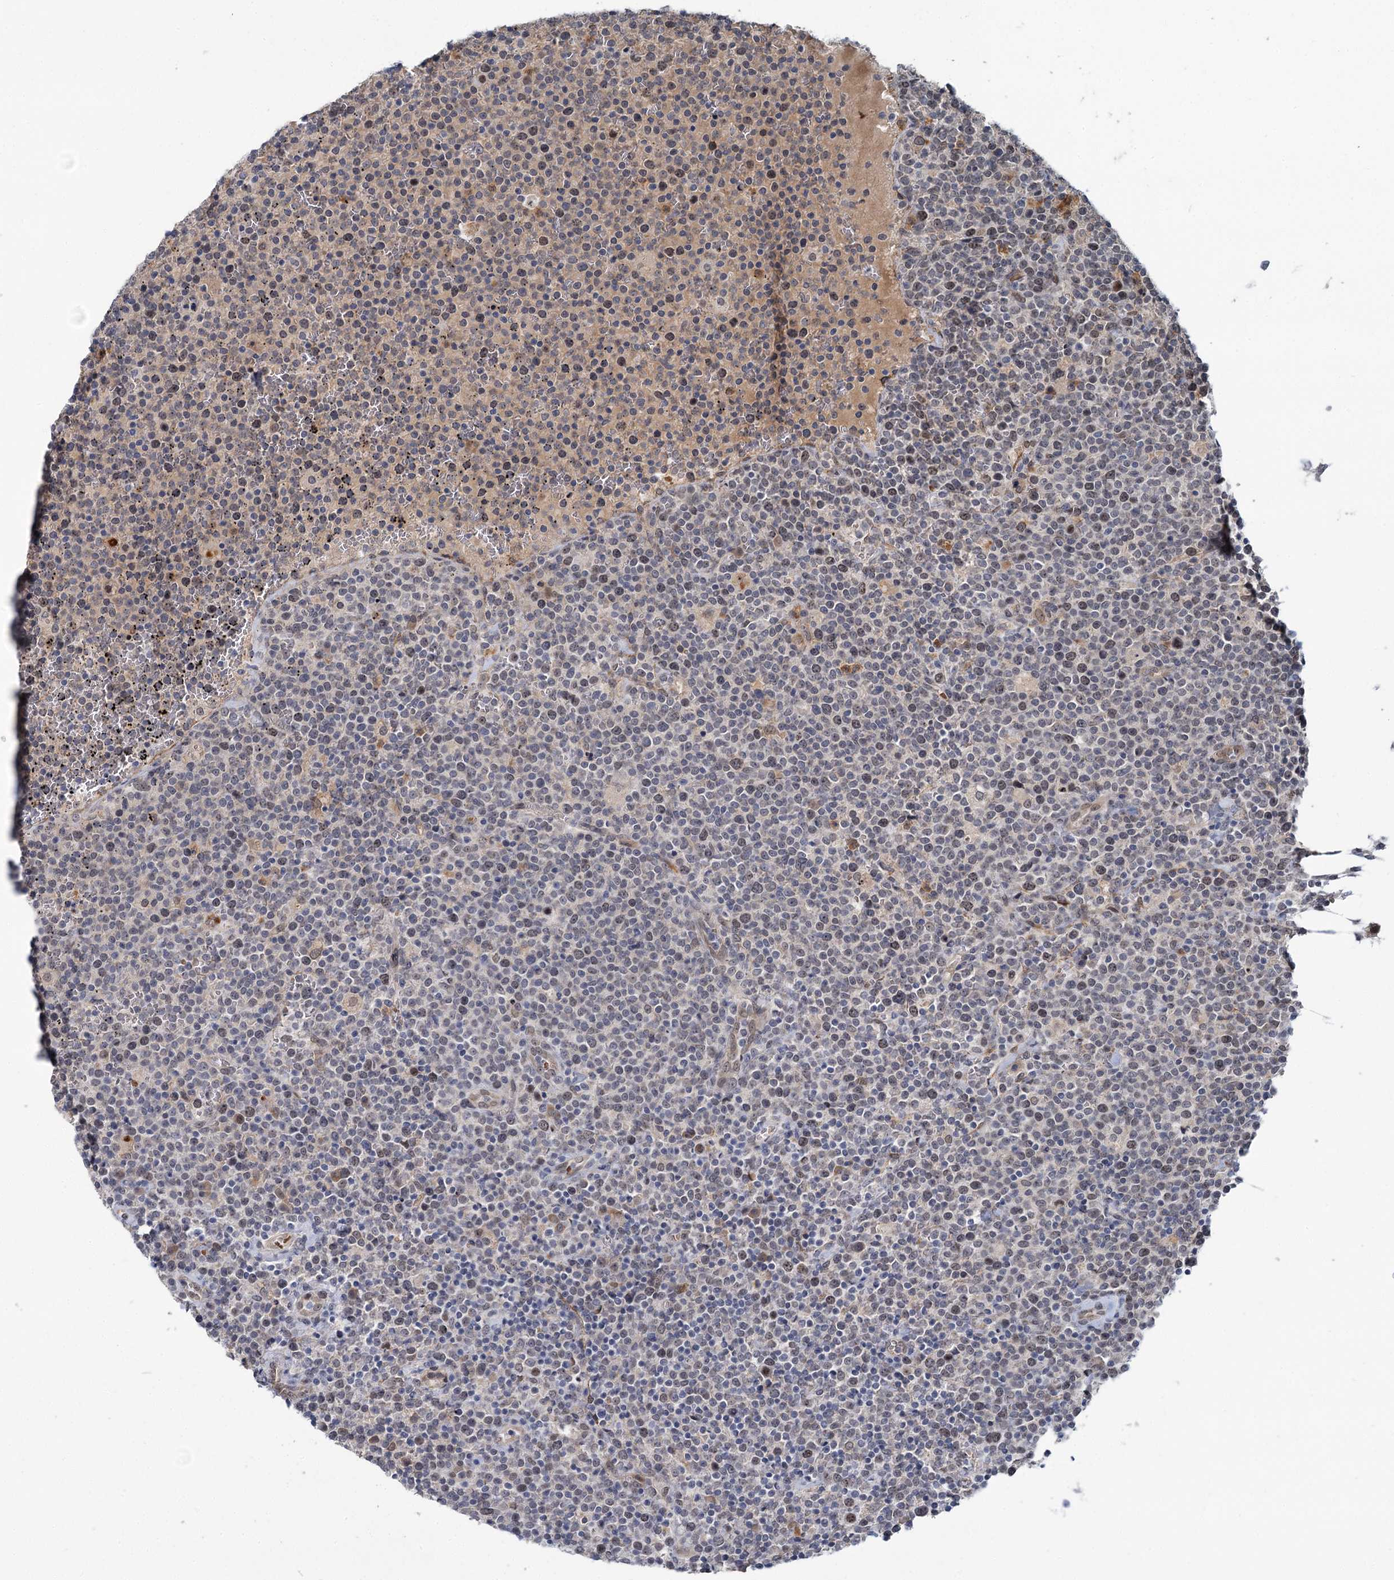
{"staining": {"intensity": "negative", "quantity": "none", "location": "none"}, "tissue": "lymphoma", "cell_type": "Tumor cells", "image_type": "cancer", "snomed": [{"axis": "morphology", "description": "Malignant lymphoma, non-Hodgkin's type, High grade"}, {"axis": "topography", "description": "Lymph node"}], "caption": "An immunohistochemistry (IHC) micrograph of lymphoma is shown. There is no staining in tumor cells of lymphoma.", "gene": "APBA2", "patient": {"sex": "male", "age": 61}}